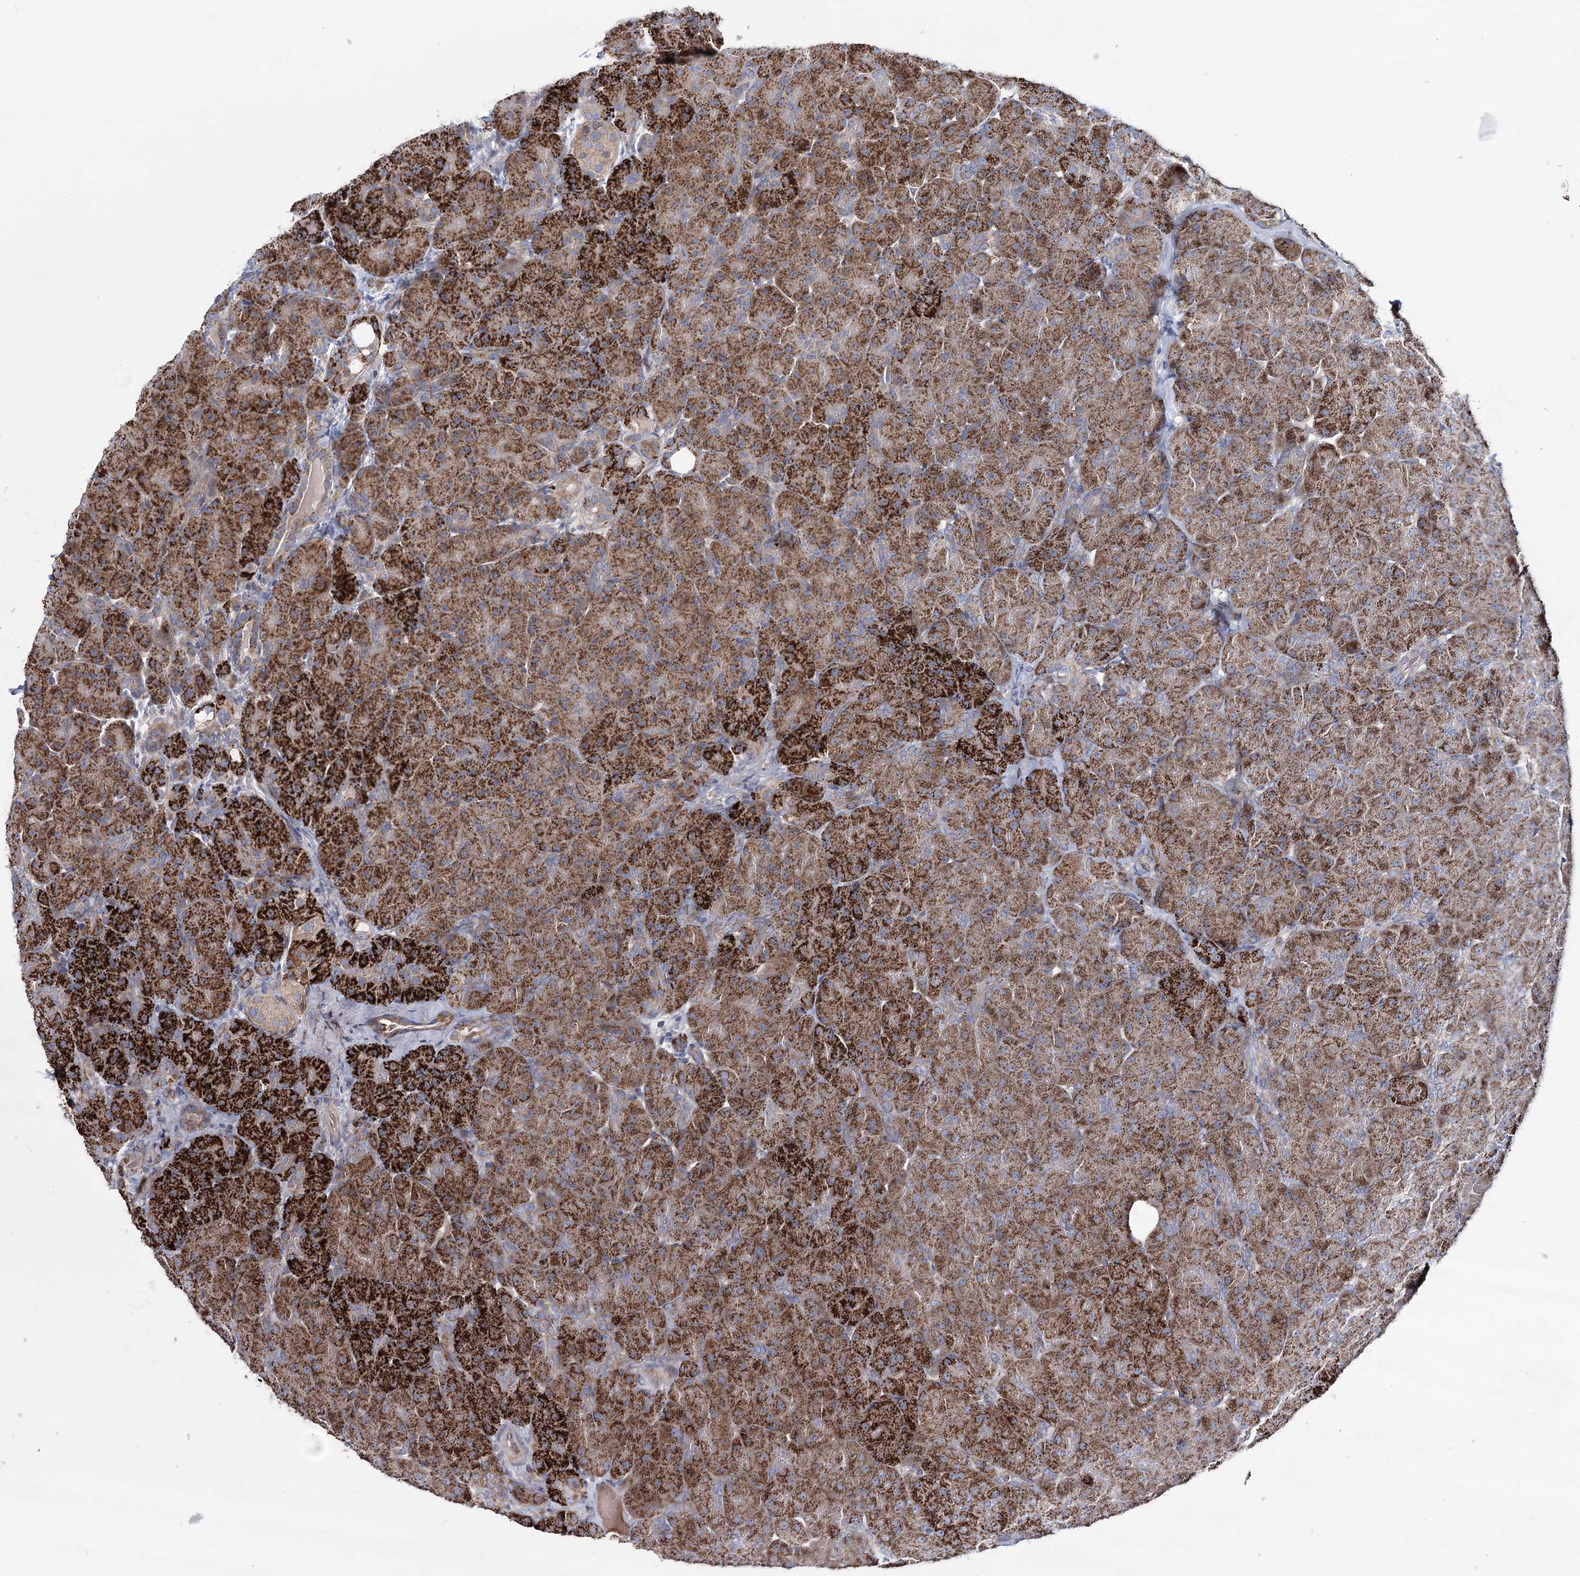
{"staining": {"intensity": "strong", "quantity": ">75%", "location": "cytoplasmic/membranous"}, "tissue": "pancreas", "cell_type": "Exocrine glandular cells", "image_type": "normal", "snomed": [{"axis": "morphology", "description": "Normal tissue, NOS"}, {"axis": "topography", "description": "Pancreas"}], "caption": "Immunohistochemistry (IHC) (DAB (3,3'-diaminobenzidine)) staining of normal human pancreas displays strong cytoplasmic/membranous protein expression in approximately >75% of exocrine glandular cells. (brown staining indicates protein expression, while blue staining denotes nuclei).", "gene": "CPLANE1", "patient": {"sex": "male", "age": 66}}